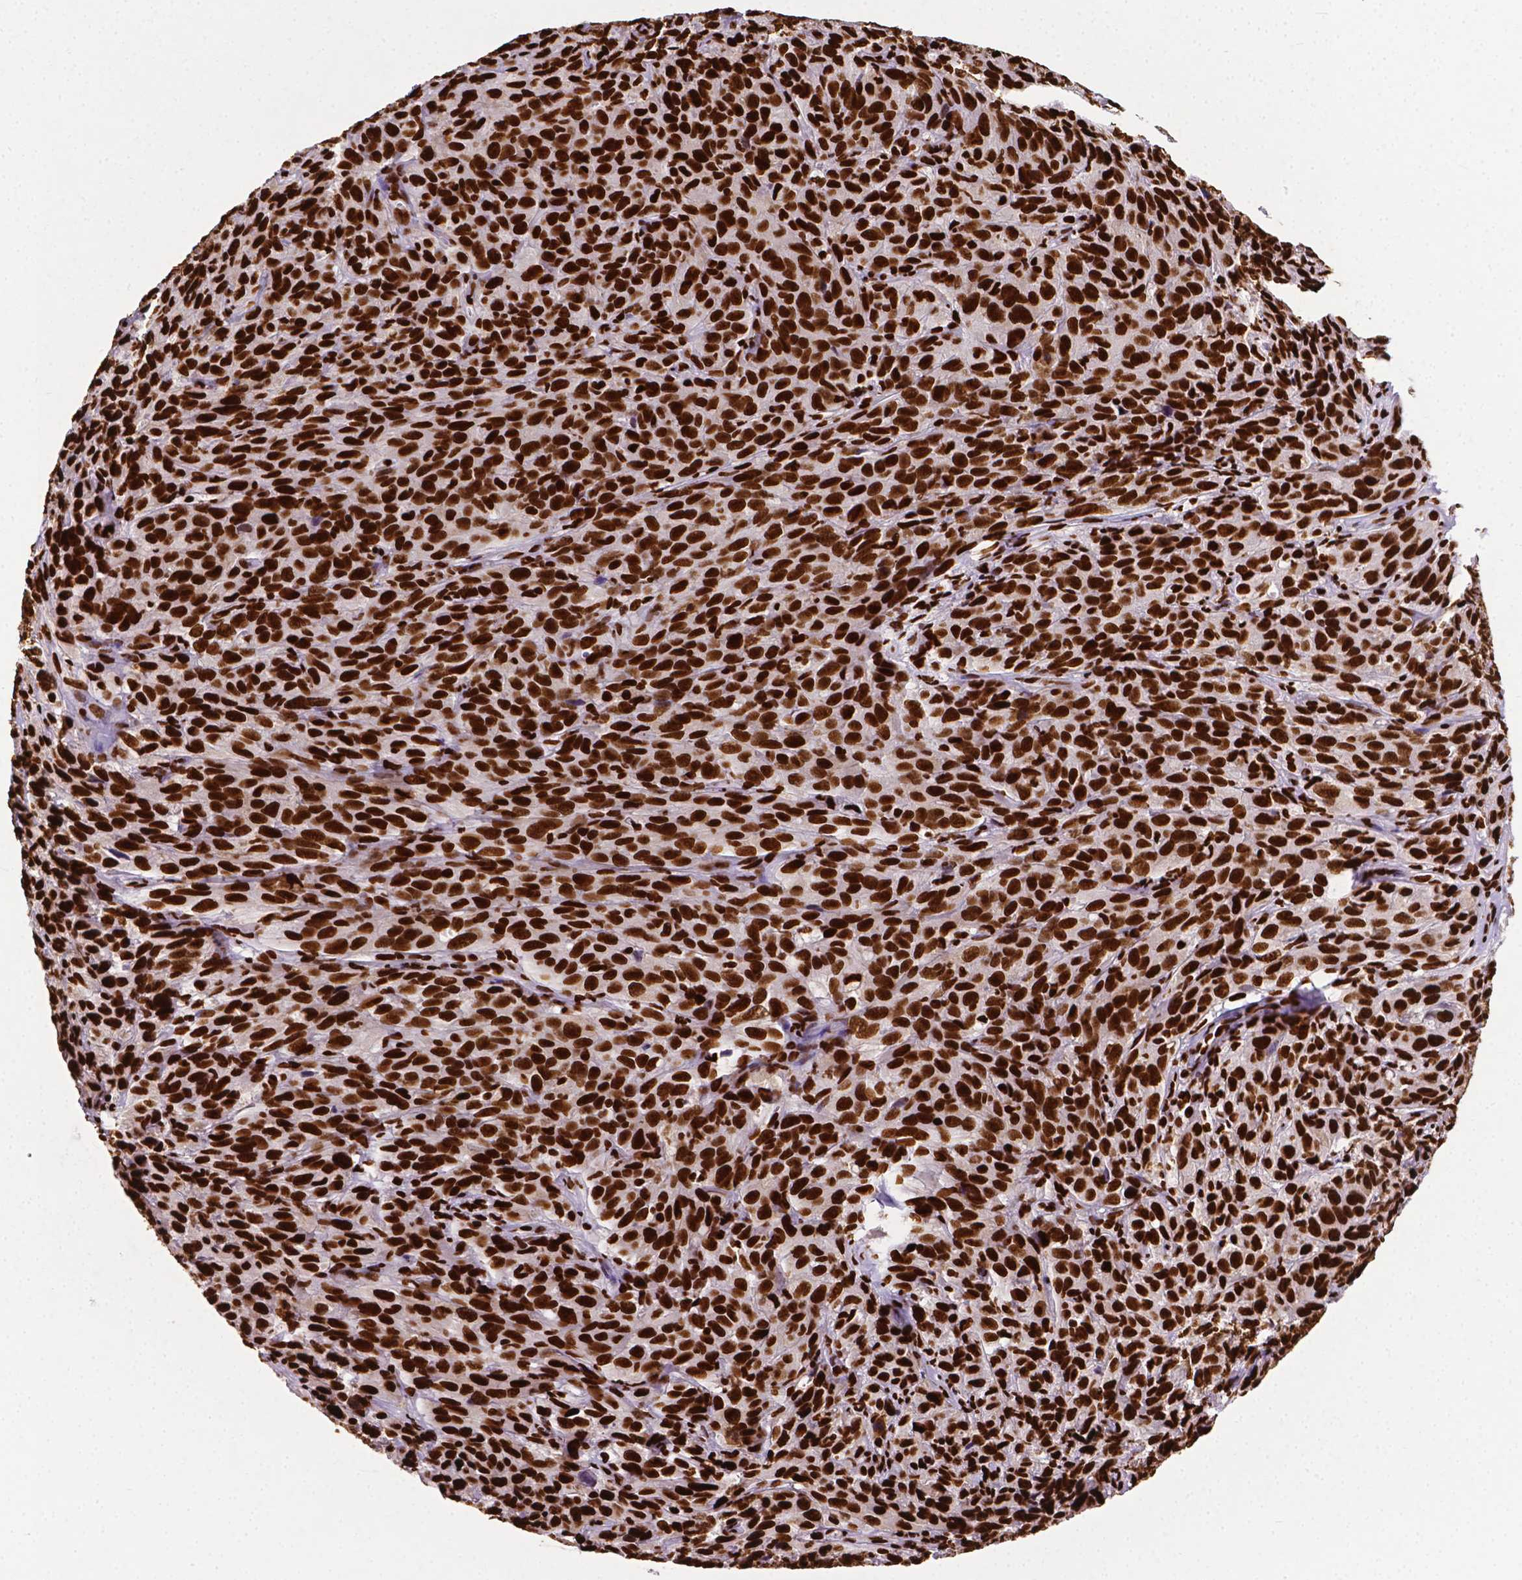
{"staining": {"intensity": "strong", "quantity": ">75%", "location": "nuclear"}, "tissue": "cervical cancer", "cell_type": "Tumor cells", "image_type": "cancer", "snomed": [{"axis": "morphology", "description": "Squamous cell carcinoma, NOS"}, {"axis": "topography", "description": "Cervix"}], "caption": "Immunohistochemistry image of human cervical cancer stained for a protein (brown), which displays high levels of strong nuclear staining in approximately >75% of tumor cells.", "gene": "SMIM5", "patient": {"sex": "female", "age": 51}}